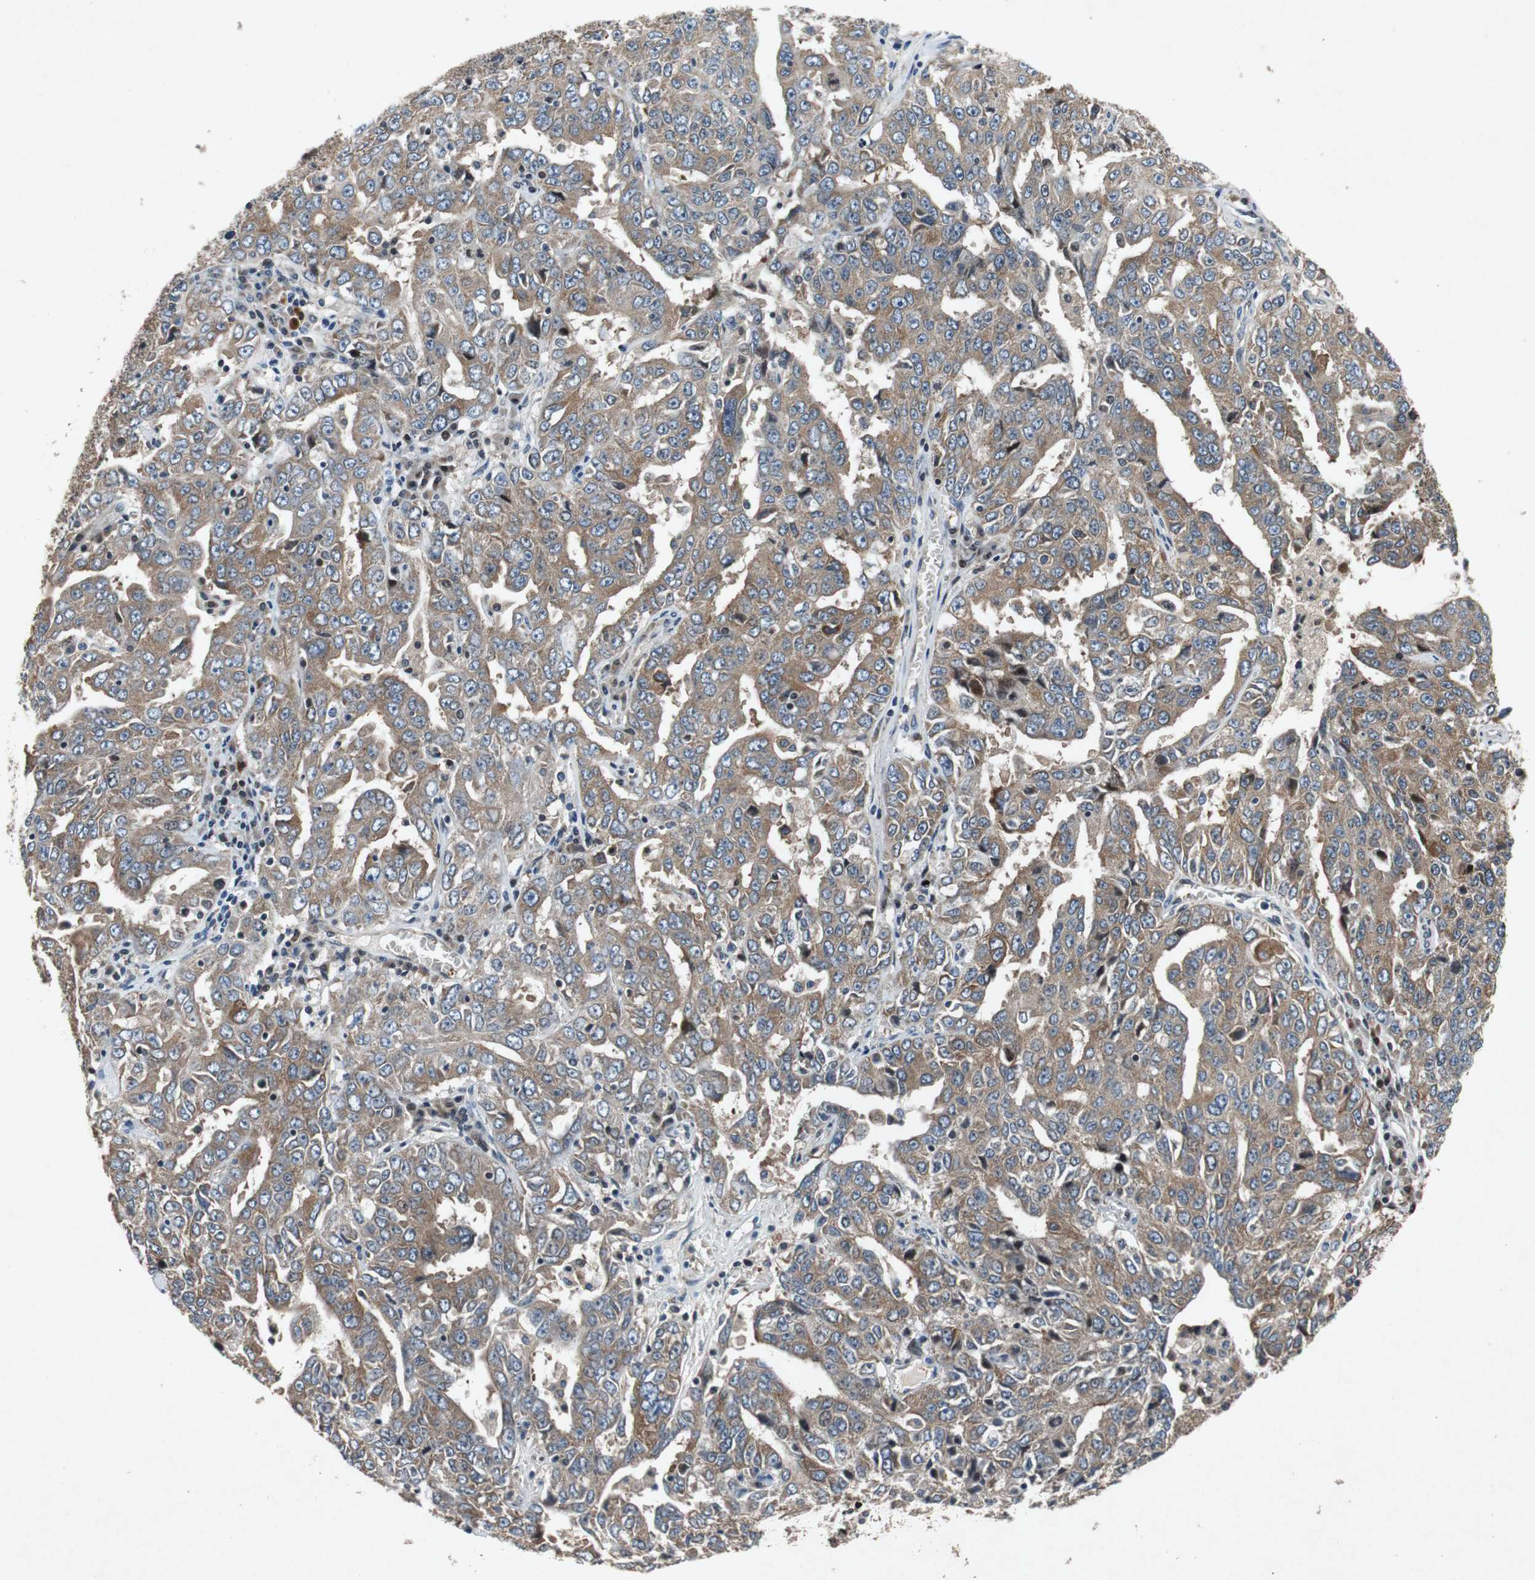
{"staining": {"intensity": "moderate", "quantity": ">75%", "location": "cytoplasmic/membranous"}, "tissue": "ovarian cancer", "cell_type": "Tumor cells", "image_type": "cancer", "snomed": [{"axis": "morphology", "description": "Carcinoma, endometroid"}, {"axis": "topography", "description": "Ovary"}], "caption": "A histopathology image of ovarian cancer stained for a protein demonstrates moderate cytoplasmic/membranous brown staining in tumor cells.", "gene": "TUBA4A", "patient": {"sex": "female", "age": 62}}